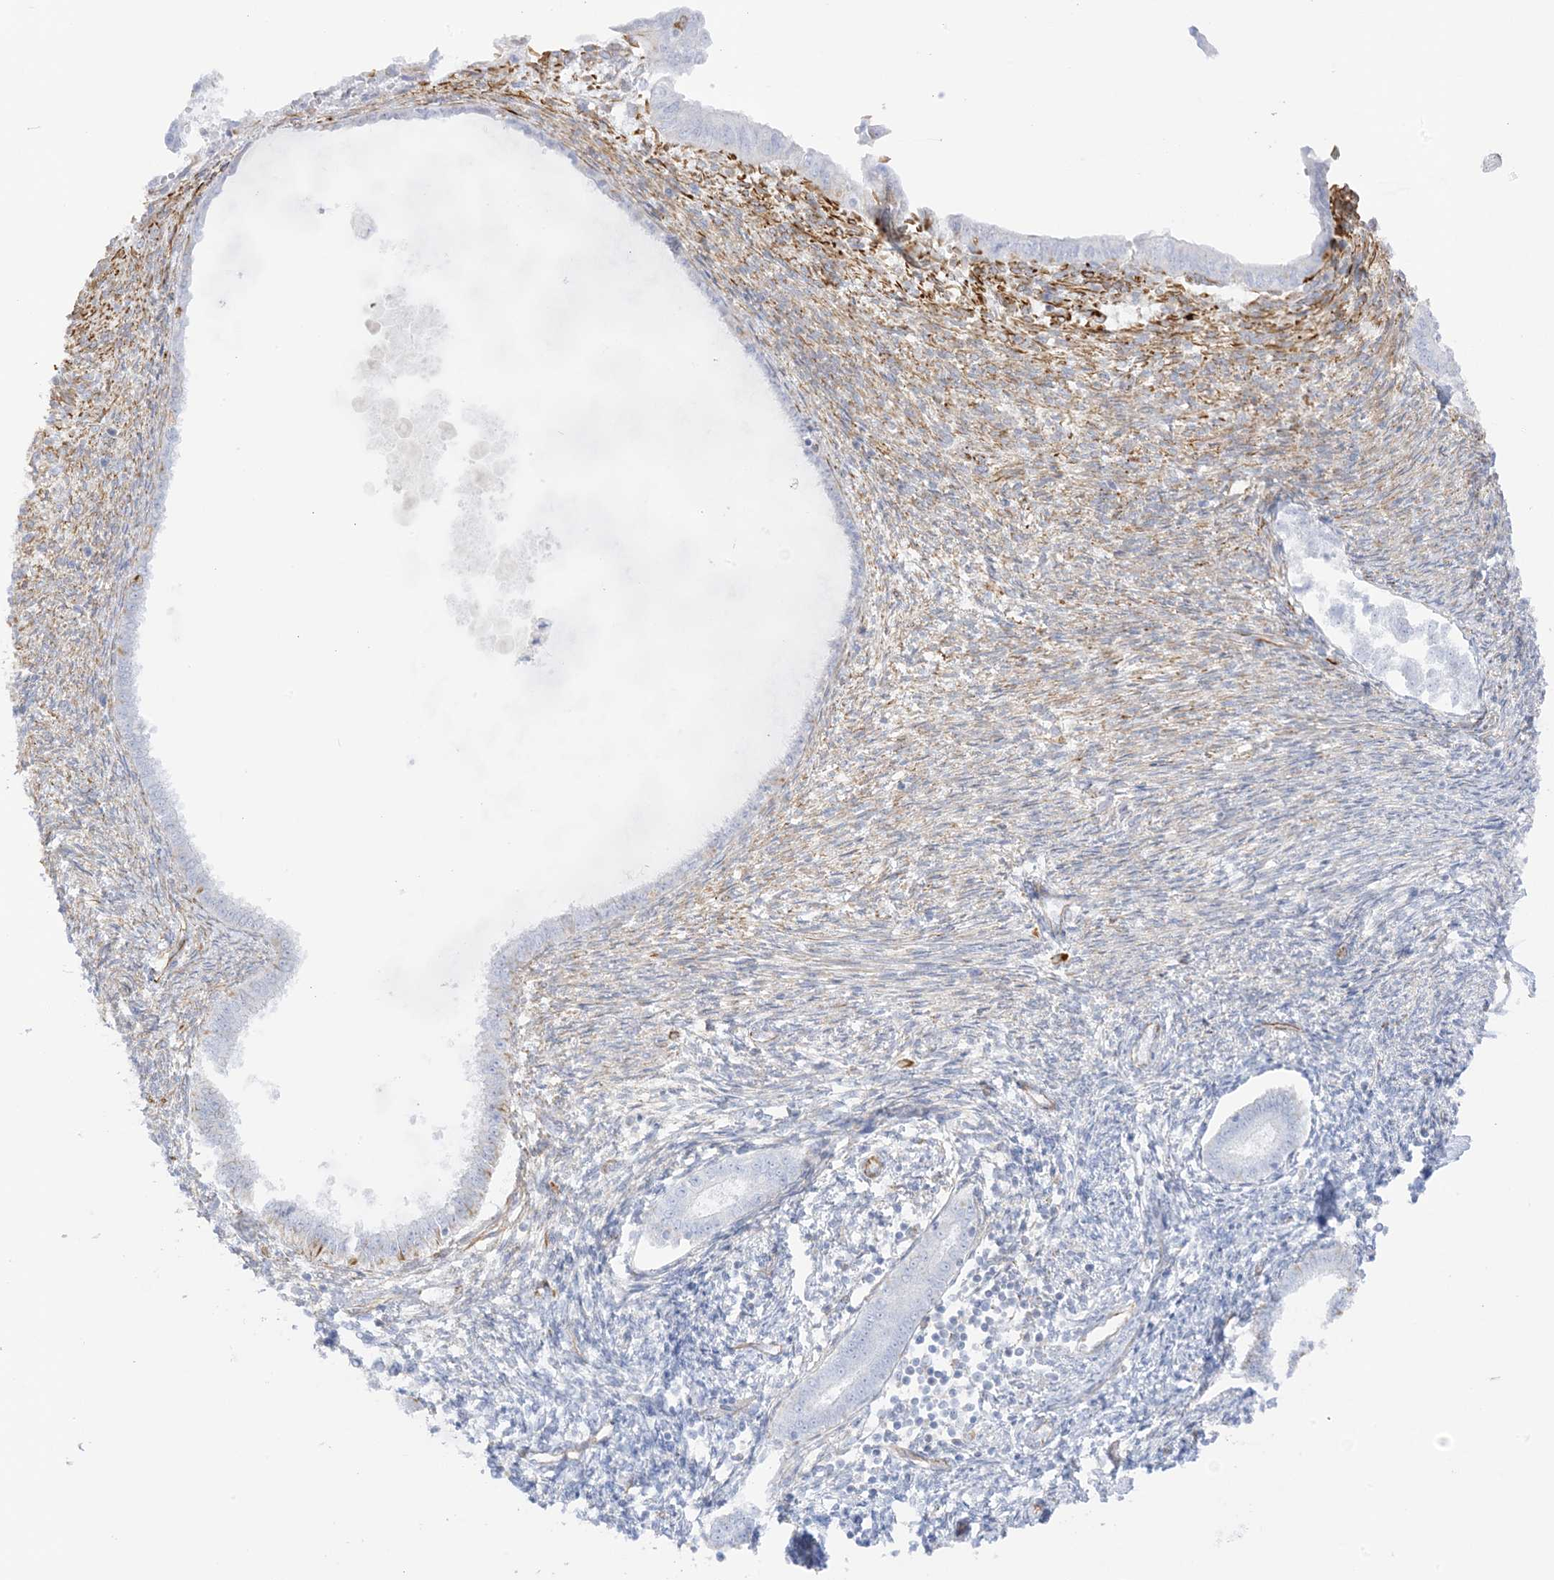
{"staining": {"intensity": "weak", "quantity": "<25%", "location": "cytoplasmic/membranous"}, "tissue": "endometrium", "cell_type": "Cells in endometrial stroma", "image_type": "normal", "snomed": [{"axis": "morphology", "description": "Normal tissue, NOS"}, {"axis": "topography", "description": "Endometrium"}], "caption": "This is a image of IHC staining of benign endometrium, which shows no expression in cells in endometrial stroma. (DAB immunohistochemistry (IHC) visualized using brightfield microscopy, high magnification).", "gene": "PID1", "patient": {"sex": "female", "age": 56}}